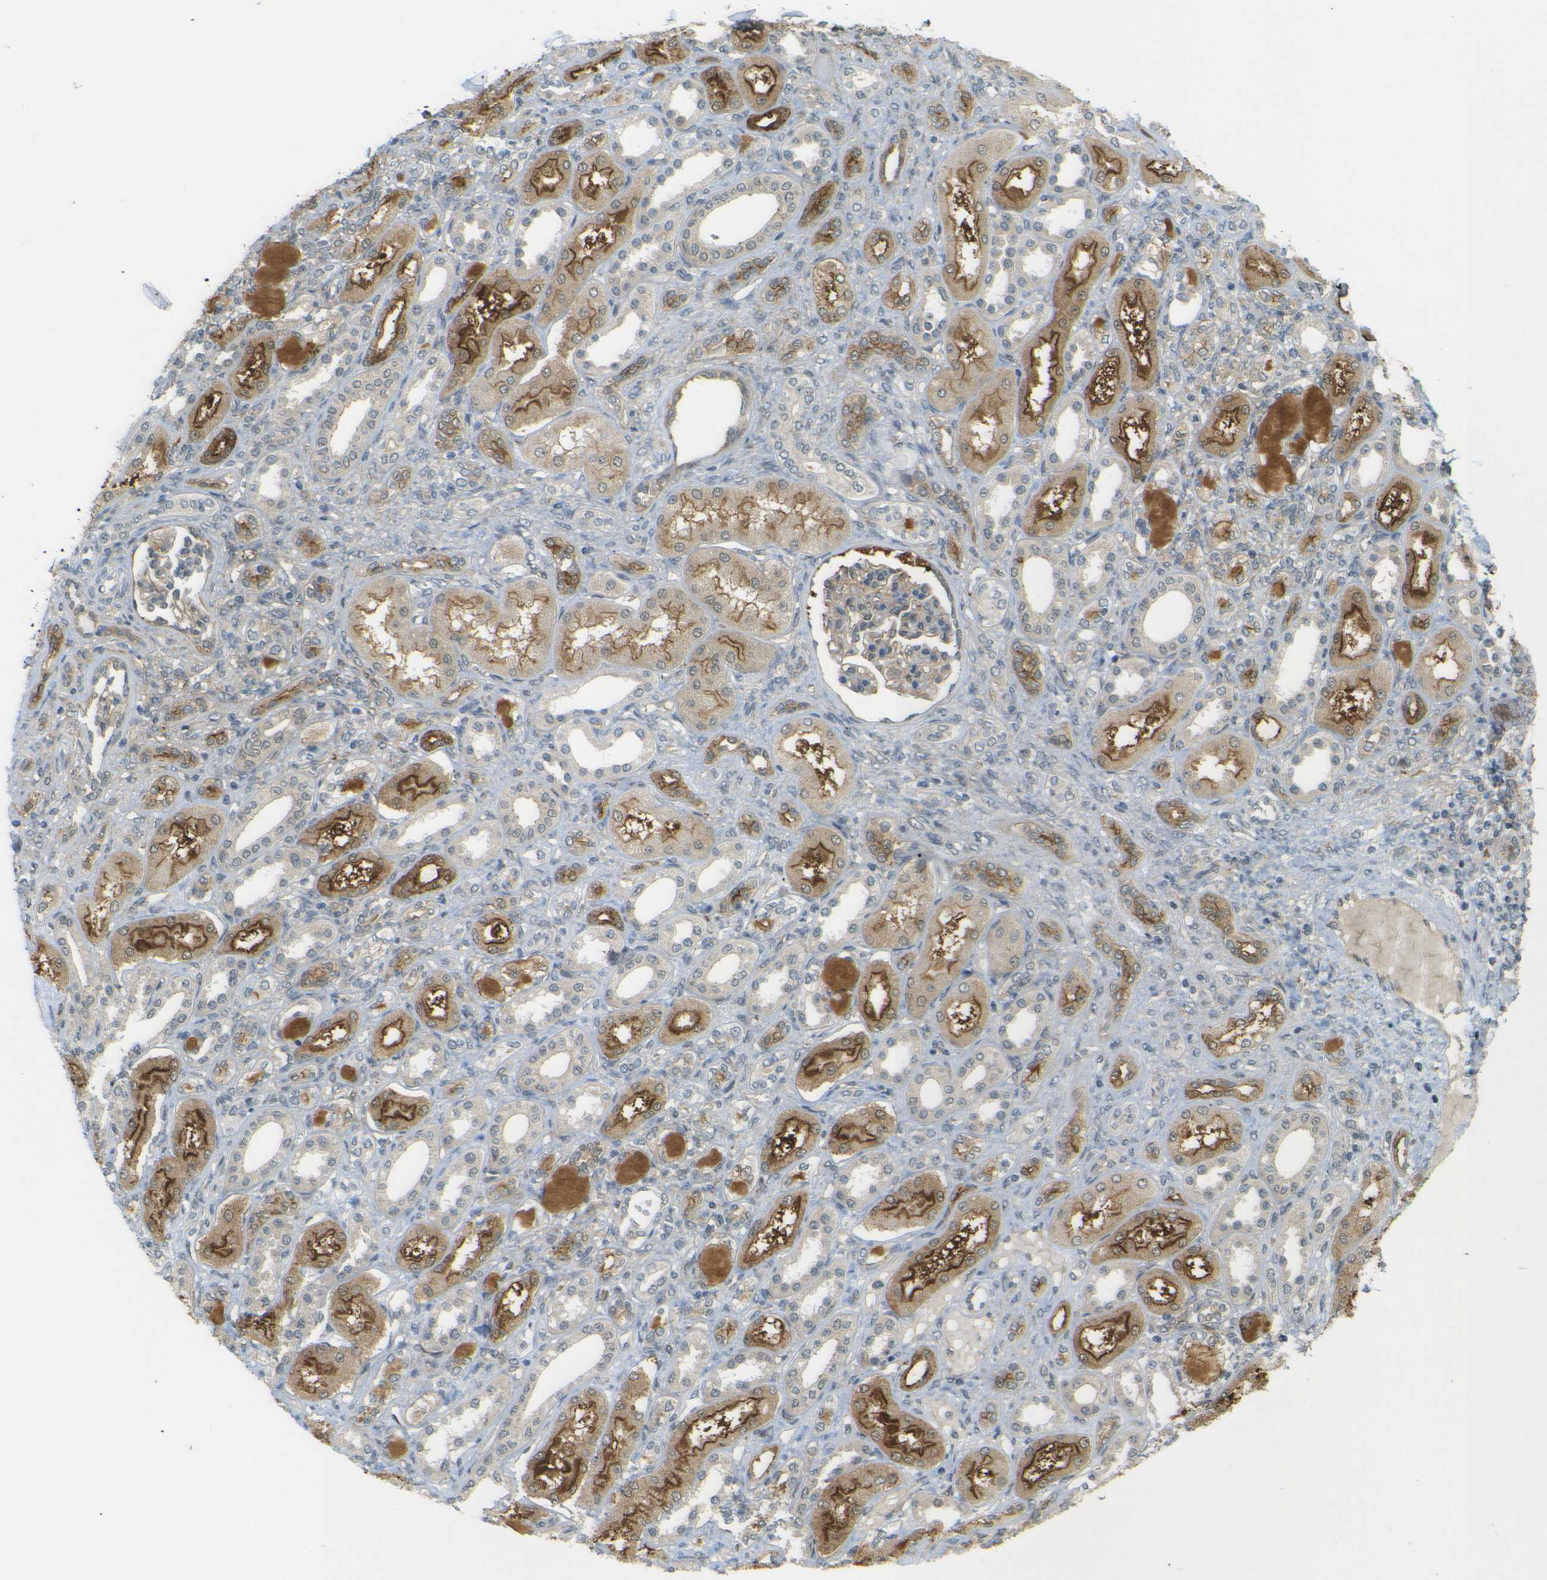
{"staining": {"intensity": "weak", "quantity": "25%-75%", "location": "cytoplasmic/membranous"}, "tissue": "kidney", "cell_type": "Cells in glomeruli", "image_type": "normal", "snomed": [{"axis": "morphology", "description": "Normal tissue, NOS"}, {"axis": "topography", "description": "Kidney"}], "caption": "A brown stain highlights weak cytoplasmic/membranous expression of a protein in cells in glomeruli of unremarkable kidney. (Stains: DAB (3,3'-diaminobenzidine) in brown, nuclei in blue, Microscopy: brightfield microscopy at high magnification).", "gene": "DAB2", "patient": {"sex": "male", "age": 7}}